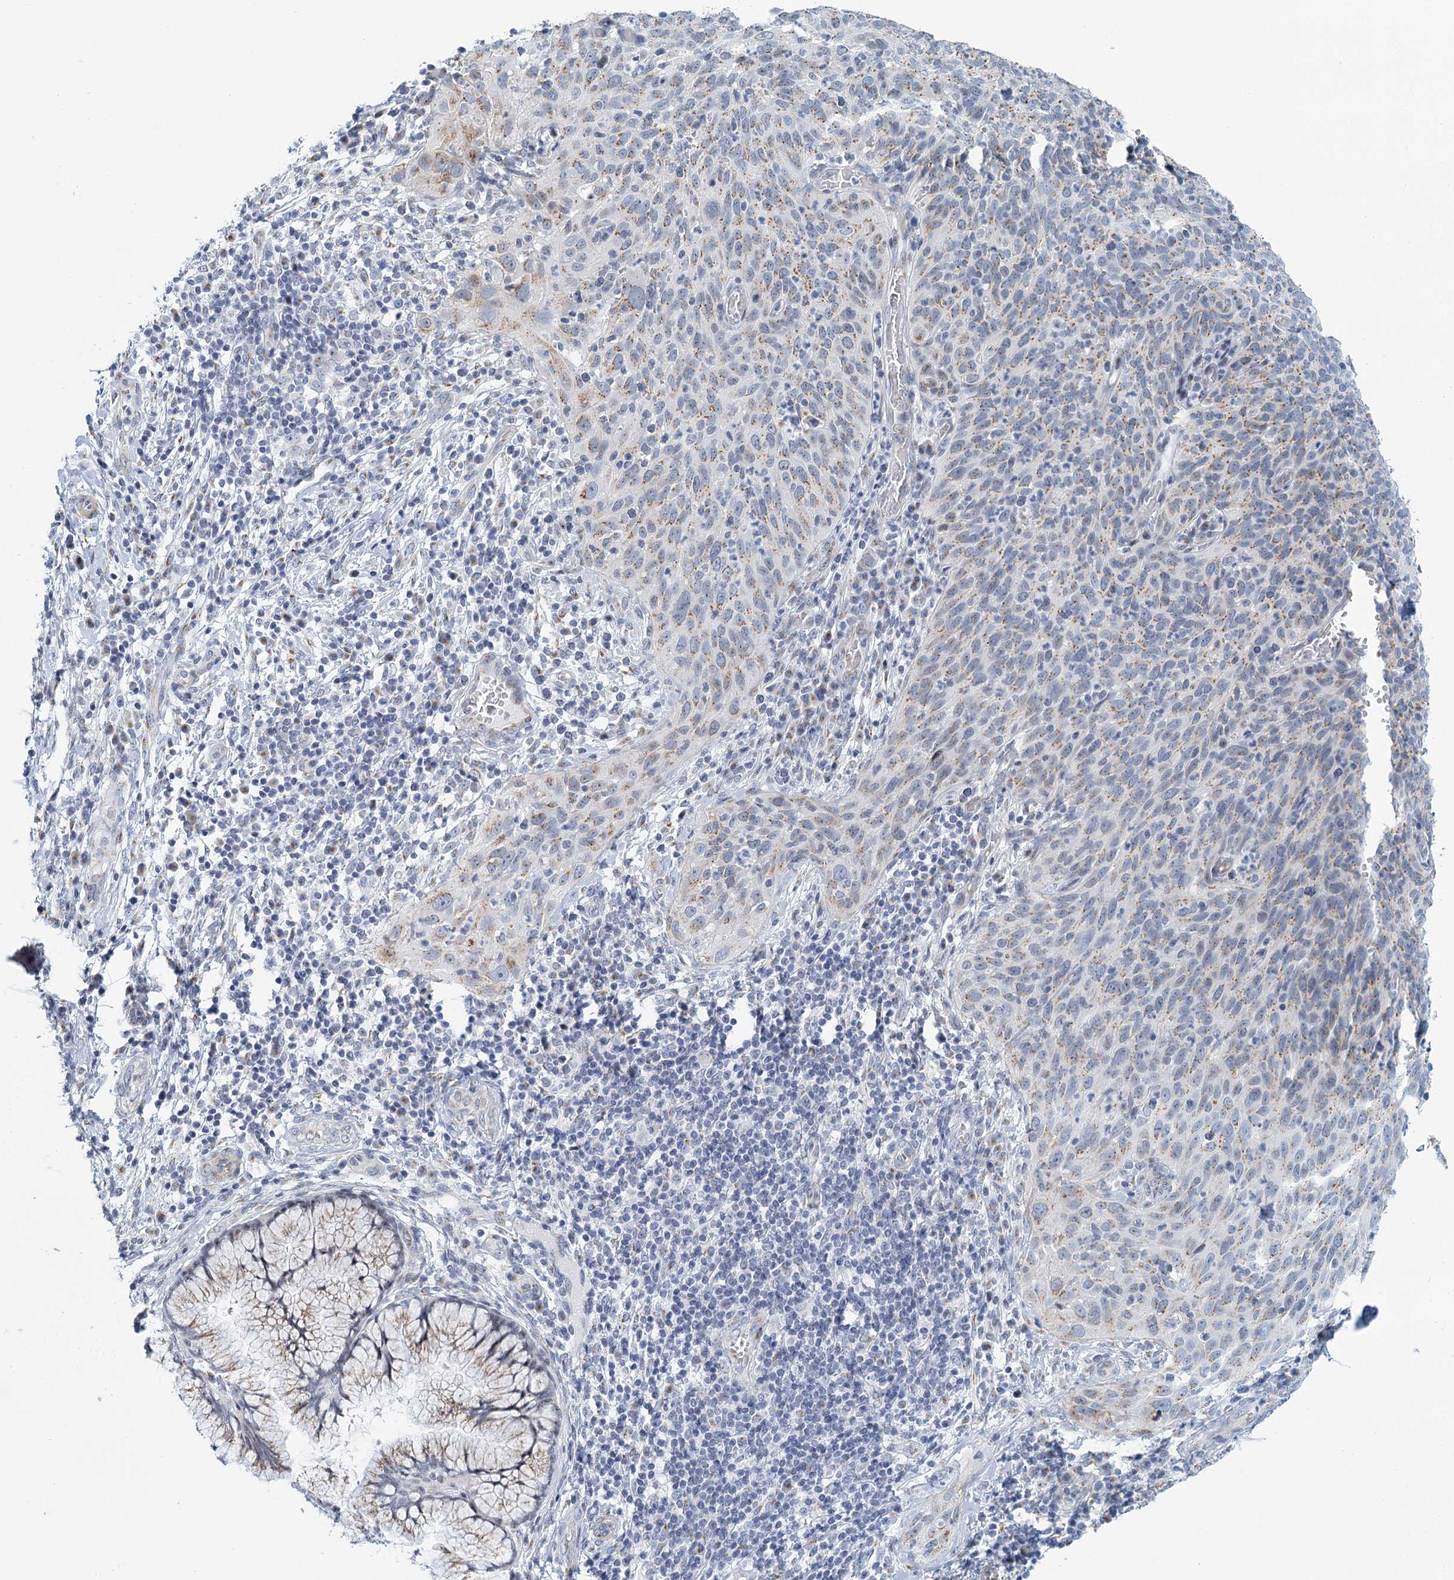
{"staining": {"intensity": "weak", "quantity": "25%-75%", "location": "cytoplasmic/membranous"}, "tissue": "cervical cancer", "cell_type": "Tumor cells", "image_type": "cancer", "snomed": [{"axis": "morphology", "description": "Squamous cell carcinoma, NOS"}, {"axis": "topography", "description": "Cervix"}], "caption": "Weak cytoplasmic/membranous staining is identified in about 25%-75% of tumor cells in cervical cancer.", "gene": "ZNF527", "patient": {"sex": "female", "age": 31}}